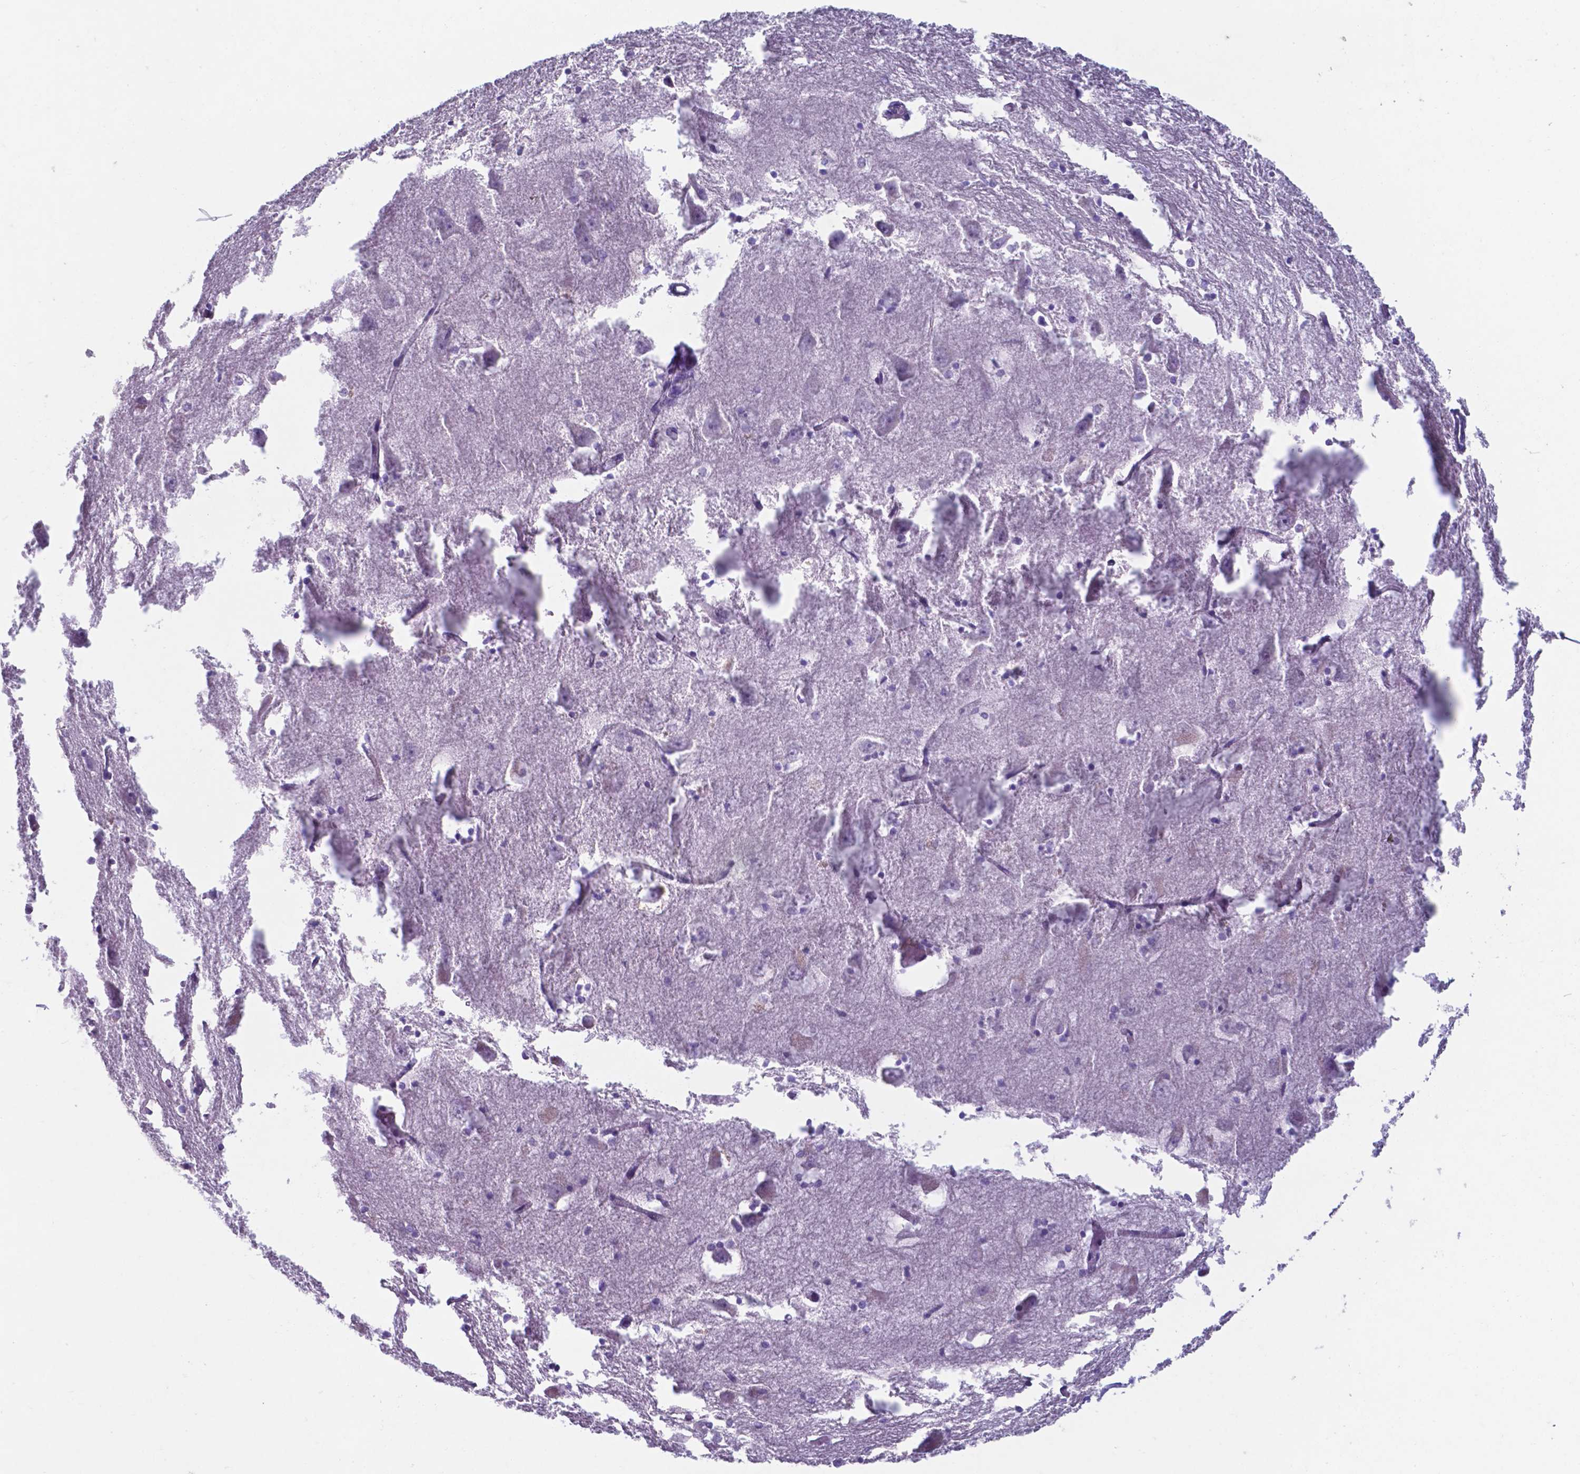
{"staining": {"intensity": "negative", "quantity": "none", "location": "none"}, "tissue": "hippocampus", "cell_type": "Glial cells", "image_type": "normal", "snomed": [{"axis": "morphology", "description": "Normal tissue, NOS"}, {"axis": "topography", "description": "Lateral ventricle wall"}, {"axis": "topography", "description": "Hippocampus"}], "caption": "Immunohistochemical staining of unremarkable hippocampus reveals no significant expression in glial cells.", "gene": "UBE2J1", "patient": {"sex": "female", "age": 63}}